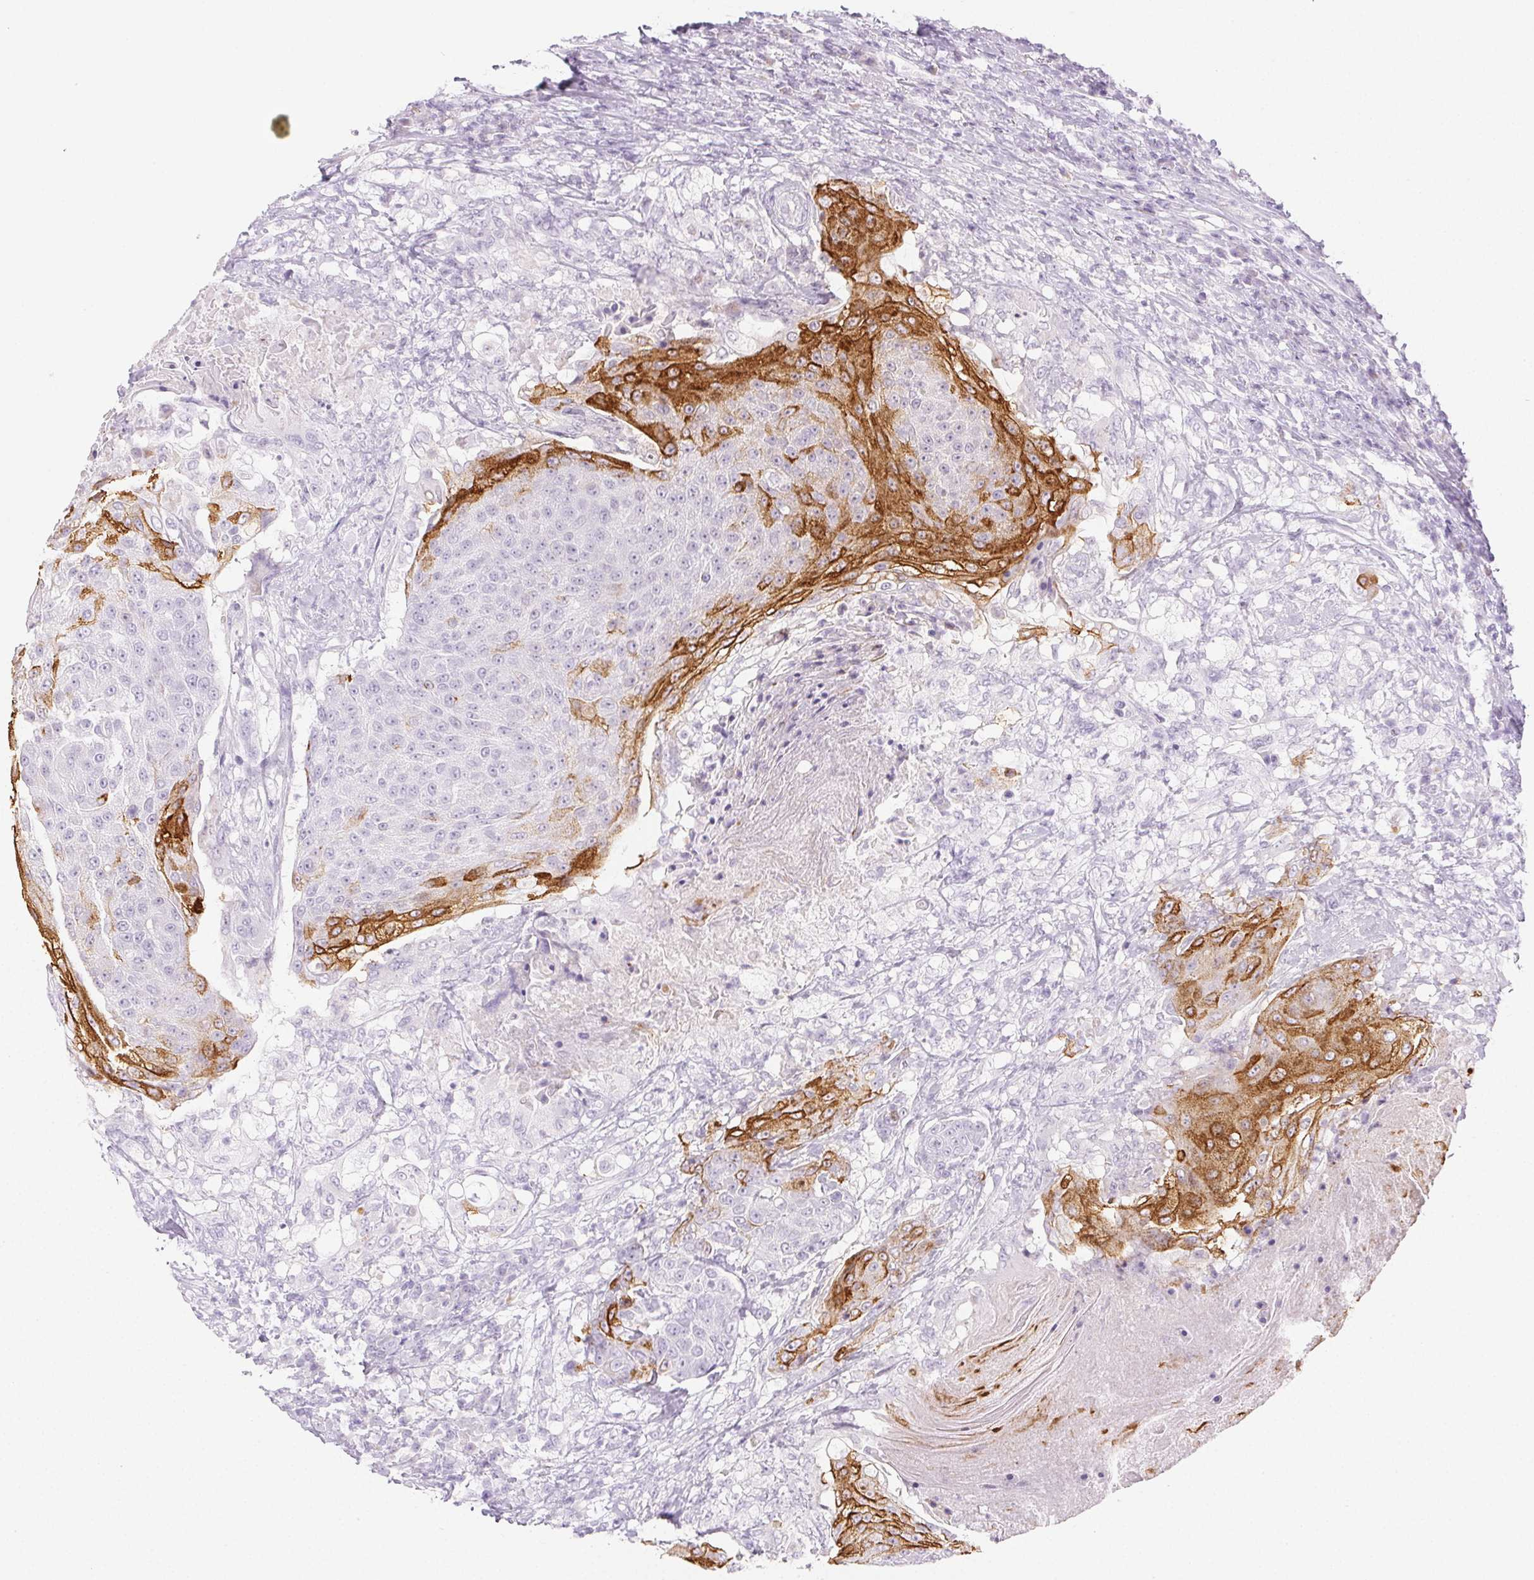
{"staining": {"intensity": "strong", "quantity": "<25%", "location": "cytoplasmic/membranous"}, "tissue": "urothelial cancer", "cell_type": "Tumor cells", "image_type": "cancer", "snomed": [{"axis": "morphology", "description": "Urothelial carcinoma, High grade"}, {"axis": "topography", "description": "Urinary bladder"}], "caption": "Strong cytoplasmic/membranous protein expression is identified in approximately <25% of tumor cells in urothelial carcinoma (high-grade). The staining is performed using DAB (3,3'-diaminobenzidine) brown chromogen to label protein expression. The nuclei are counter-stained blue using hematoxylin.", "gene": "PI3", "patient": {"sex": "female", "age": 63}}